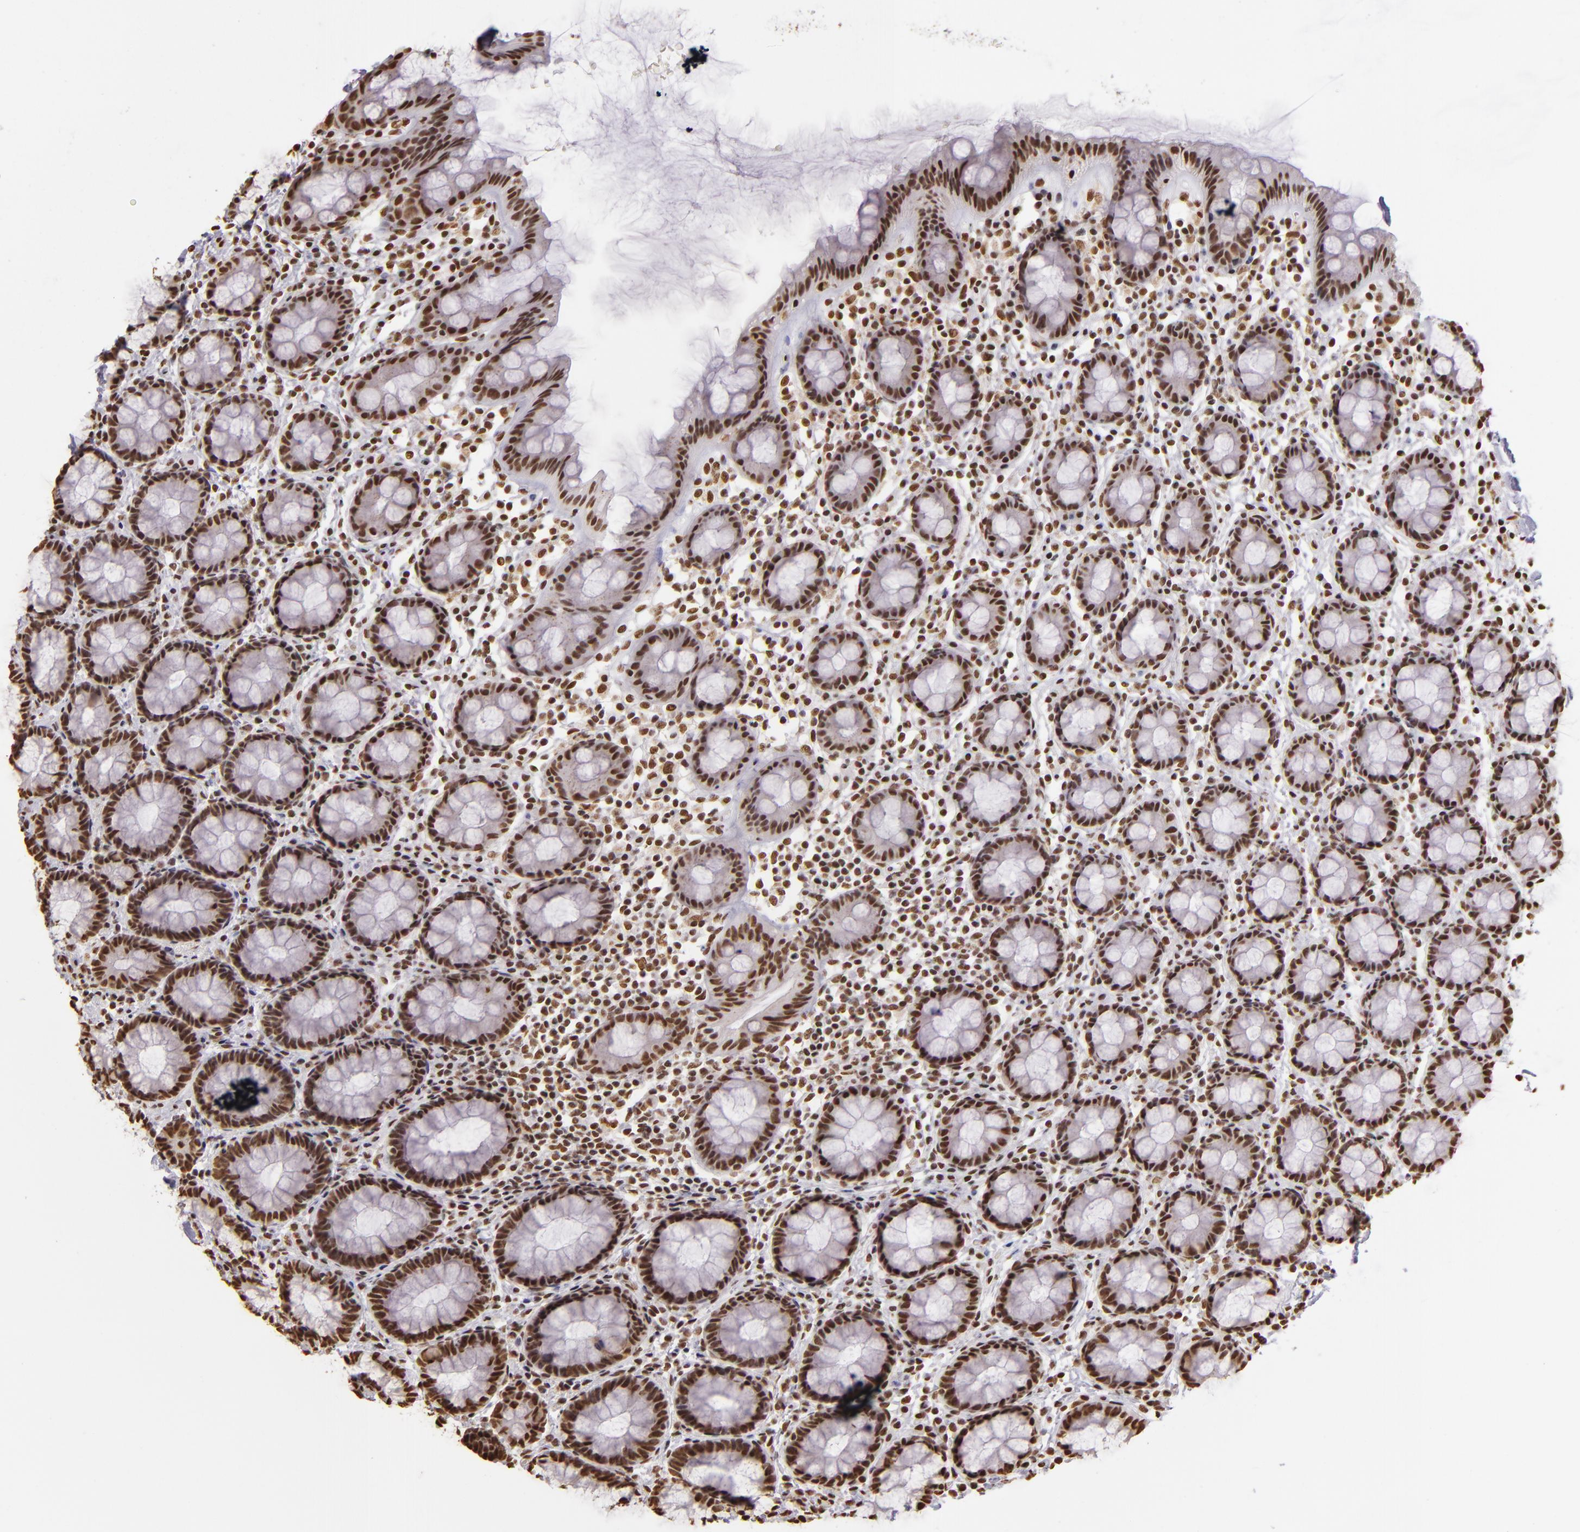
{"staining": {"intensity": "moderate", "quantity": ">75%", "location": "nuclear"}, "tissue": "rectum", "cell_type": "Glandular cells", "image_type": "normal", "snomed": [{"axis": "morphology", "description": "Normal tissue, NOS"}, {"axis": "topography", "description": "Rectum"}], "caption": "IHC (DAB (3,3'-diaminobenzidine)) staining of normal rectum shows moderate nuclear protein expression in about >75% of glandular cells. (Brightfield microscopy of DAB IHC at high magnification).", "gene": "PAPOLA", "patient": {"sex": "male", "age": 92}}